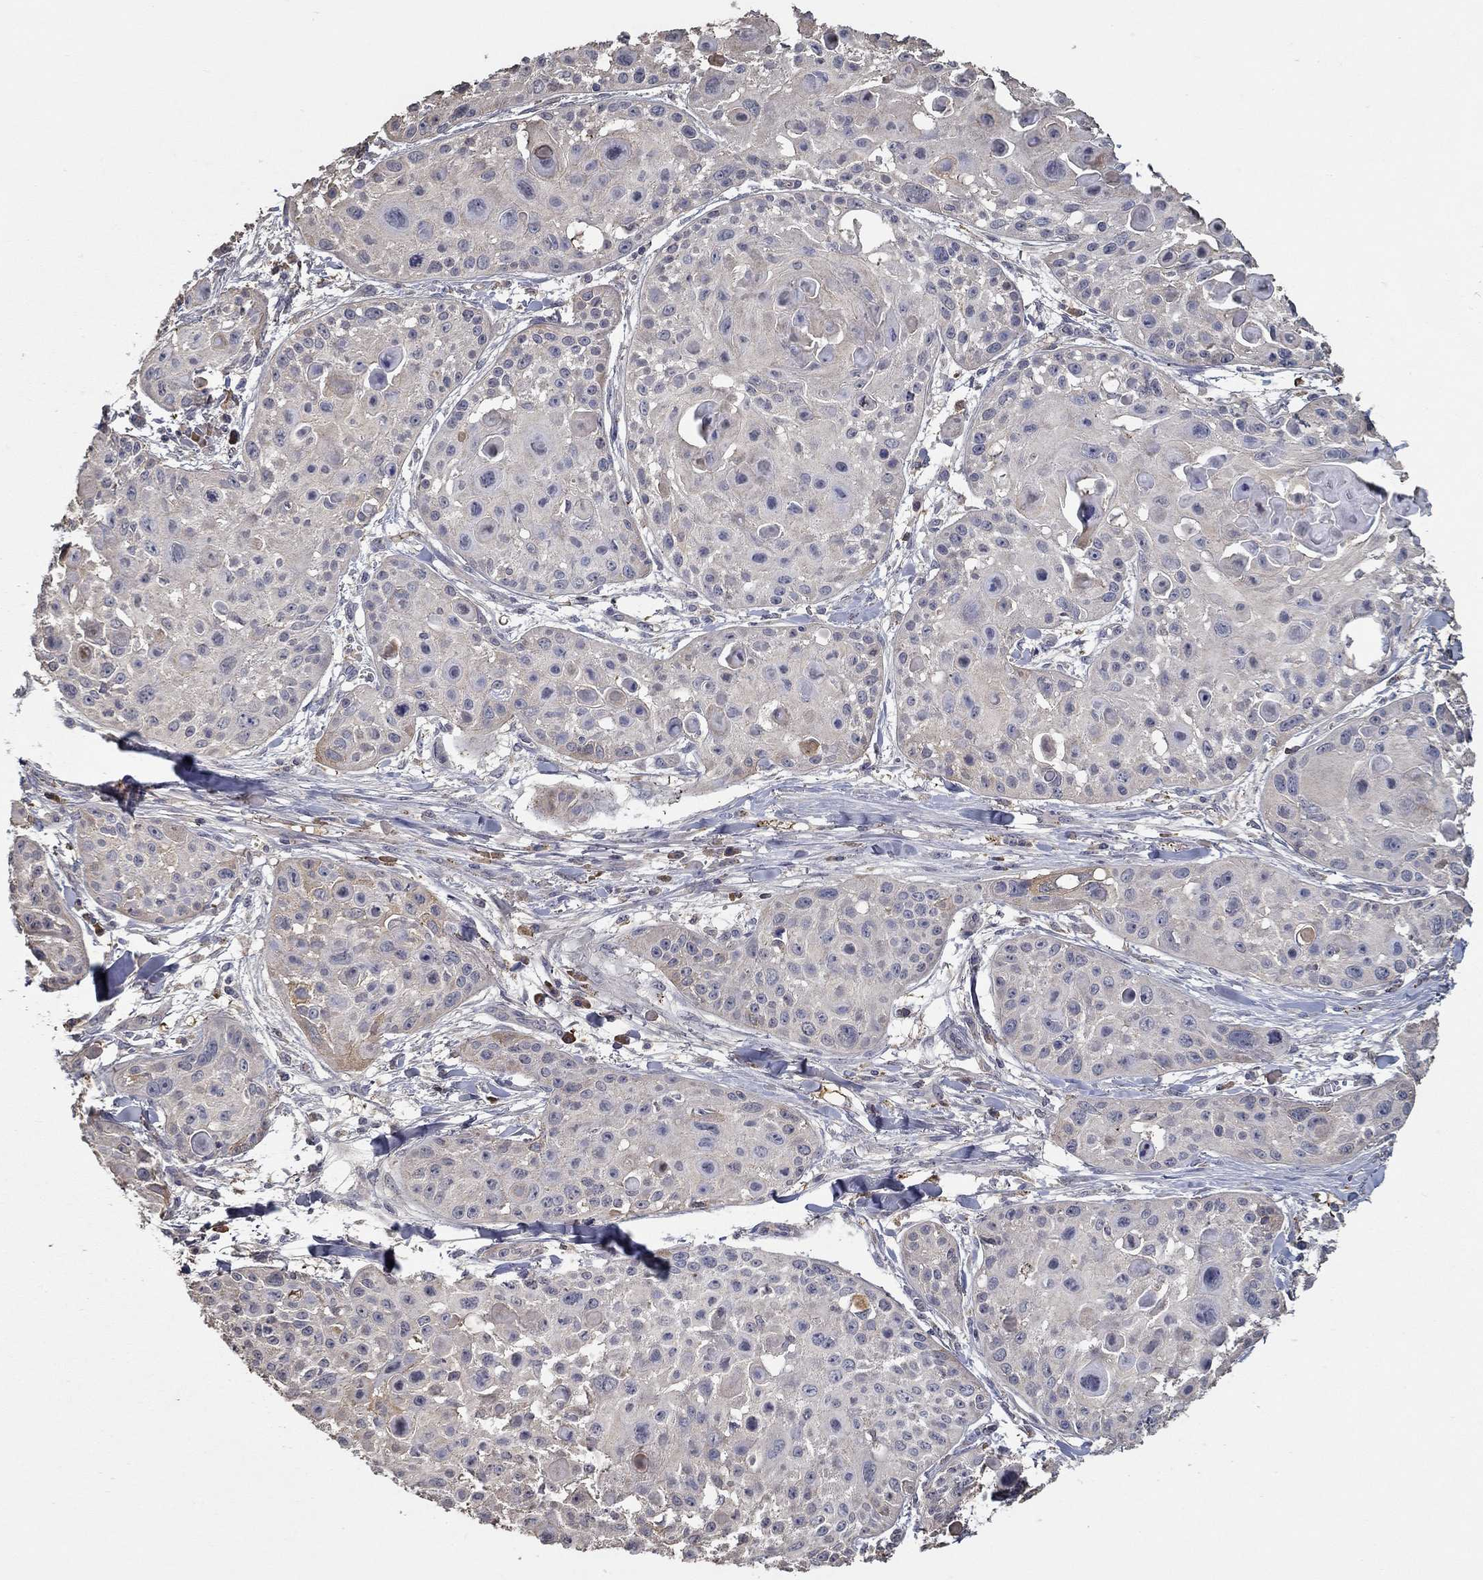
{"staining": {"intensity": "negative", "quantity": "none", "location": "none"}, "tissue": "skin cancer", "cell_type": "Tumor cells", "image_type": "cancer", "snomed": [{"axis": "morphology", "description": "Squamous cell carcinoma, NOS"}, {"axis": "topography", "description": "Skin"}, {"axis": "topography", "description": "Anal"}], "caption": "DAB immunohistochemical staining of human skin cancer shows no significant expression in tumor cells.", "gene": "IL10", "patient": {"sex": "female", "age": 75}}